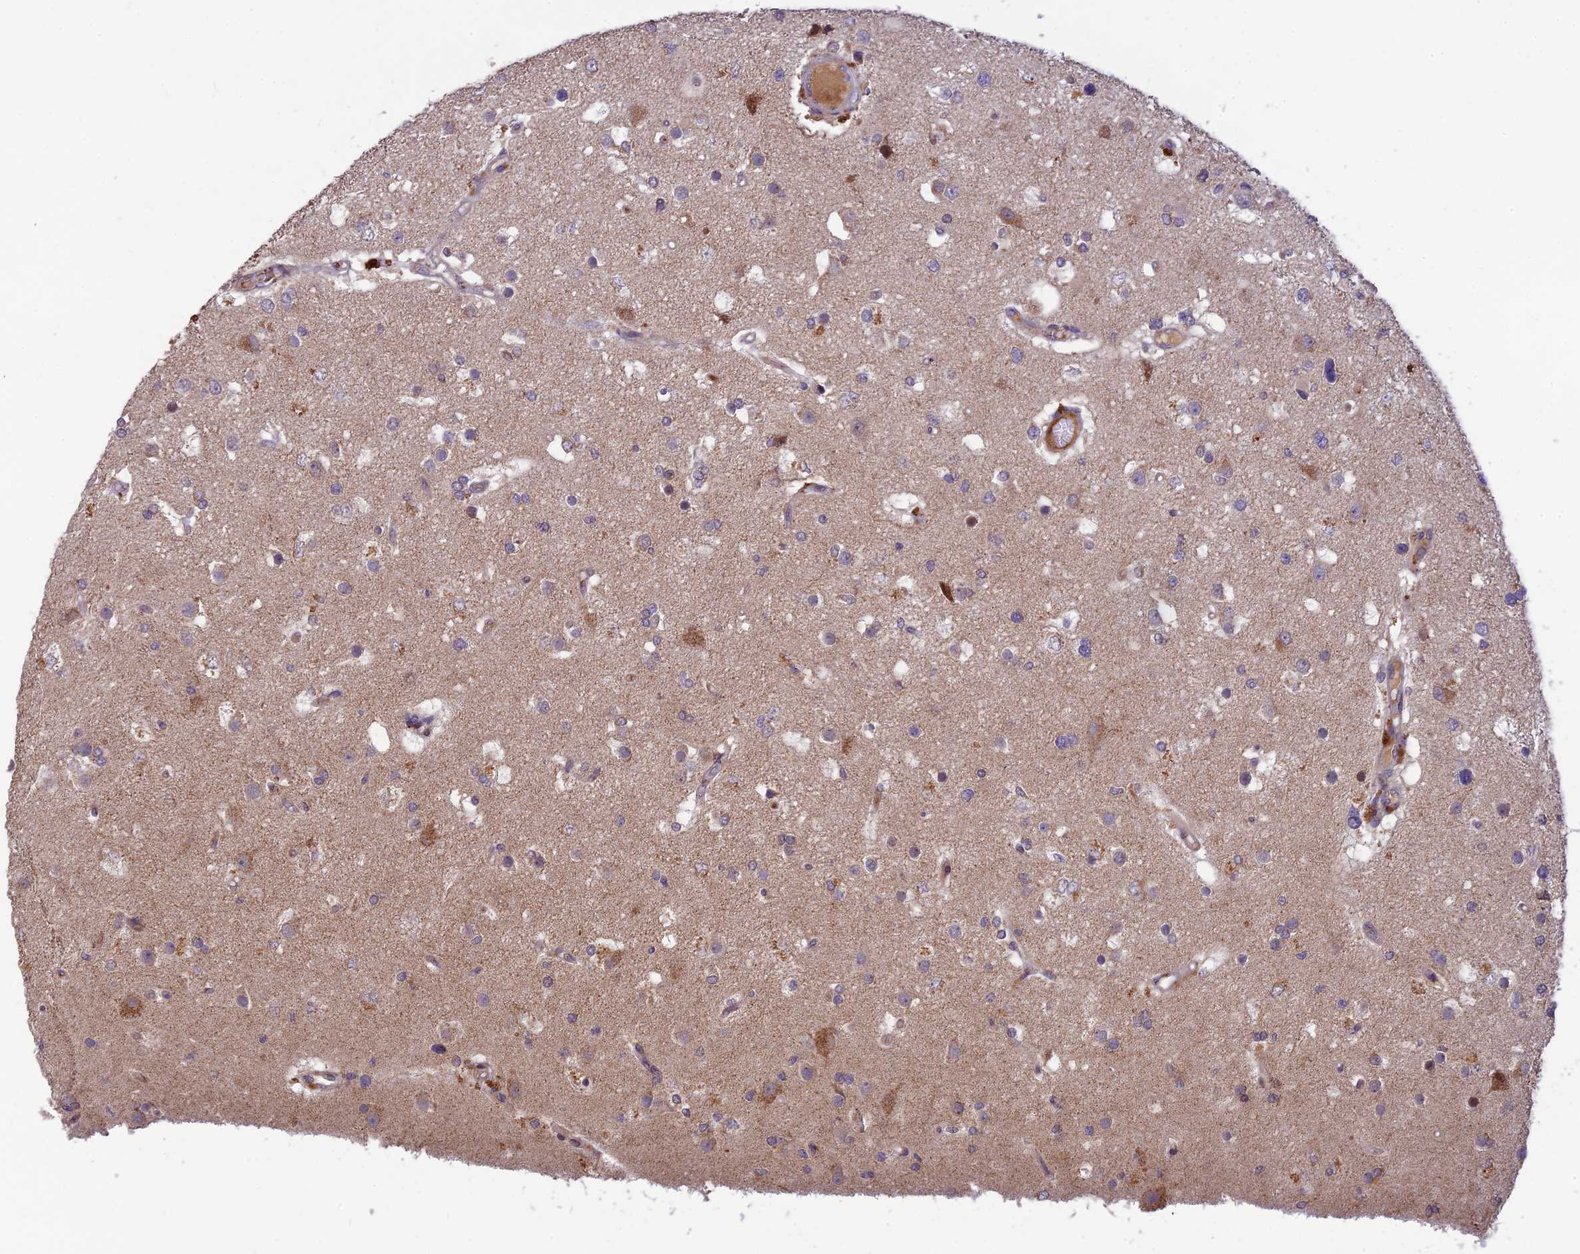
{"staining": {"intensity": "negative", "quantity": "none", "location": "none"}, "tissue": "glioma", "cell_type": "Tumor cells", "image_type": "cancer", "snomed": [{"axis": "morphology", "description": "Glioma, malignant, High grade"}, {"axis": "topography", "description": "Brain"}], "caption": "DAB (3,3'-diaminobenzidine) immunohistochemical staining of malignant glioma (high-grade) shows no significant expression in tumor cells.", "gene": "ASPDH", "patient": {"sex": "male", "age": 53}}